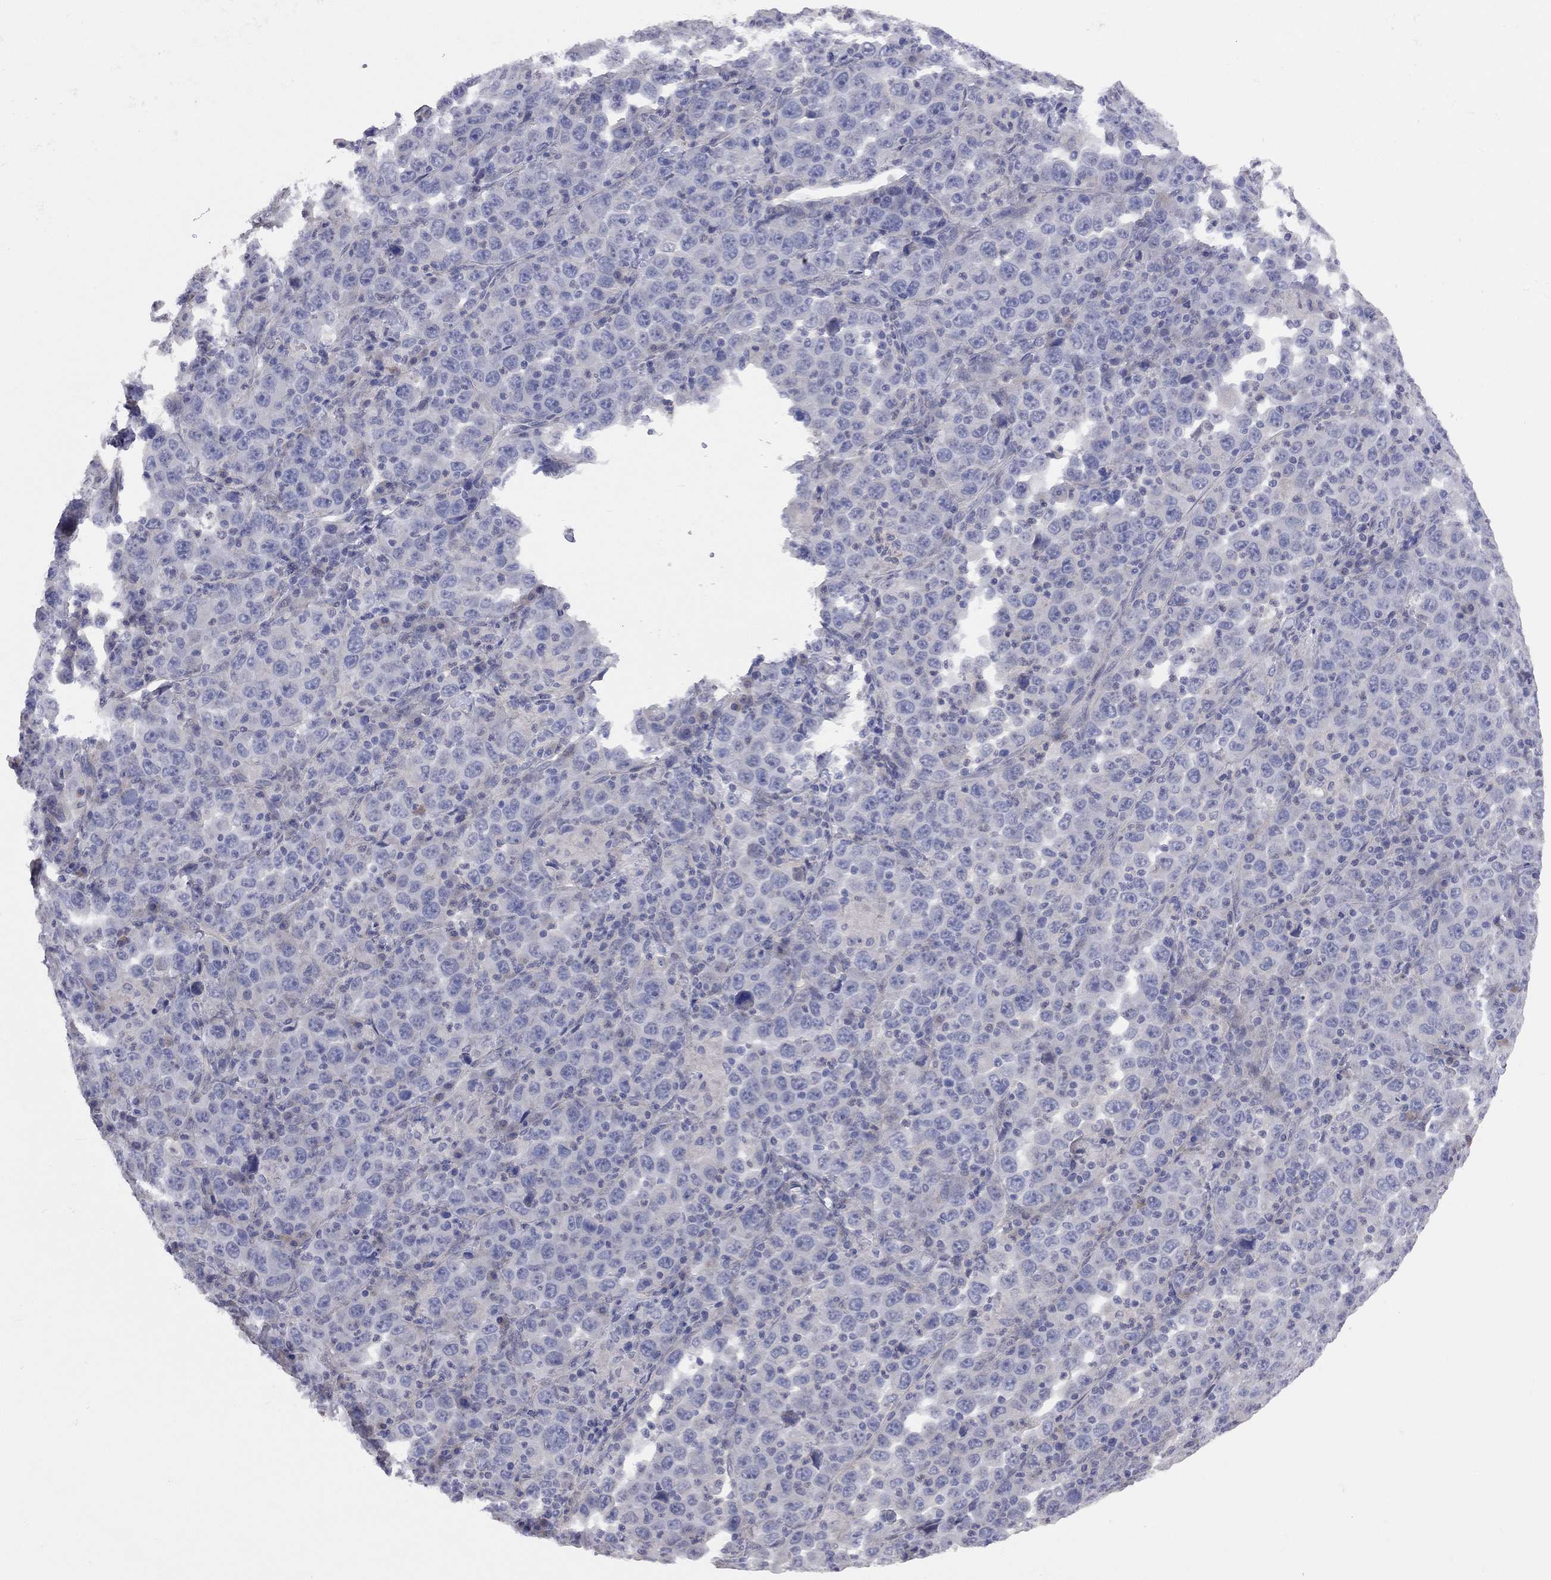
{"staining": {"intensity": "negative", "quantity": "none", "location": "none"}, "tissue": "stomach cancer", "cell_type": "Tumor cells", "image_type": "cancer", "snomed": [{"axis": "morphology", "description": "Normal tissue, NOS"}, {"axis": "morphology", "description": "Adenocarcinoma, NOS"}, {"axis": "topography", "description": "Stomach, upper"}, {"axis": "topography", "description": "Stomach"}], "caption": "High magnification brightfield microscopy of stomach cancer (adenocarcinoma) stained with DAB (brown) and counterstained with hematoxylin (blue): tumor cells show no significant staining.", "gene": "KCNB1", "patient": {"sex": "male", "age": 59}}